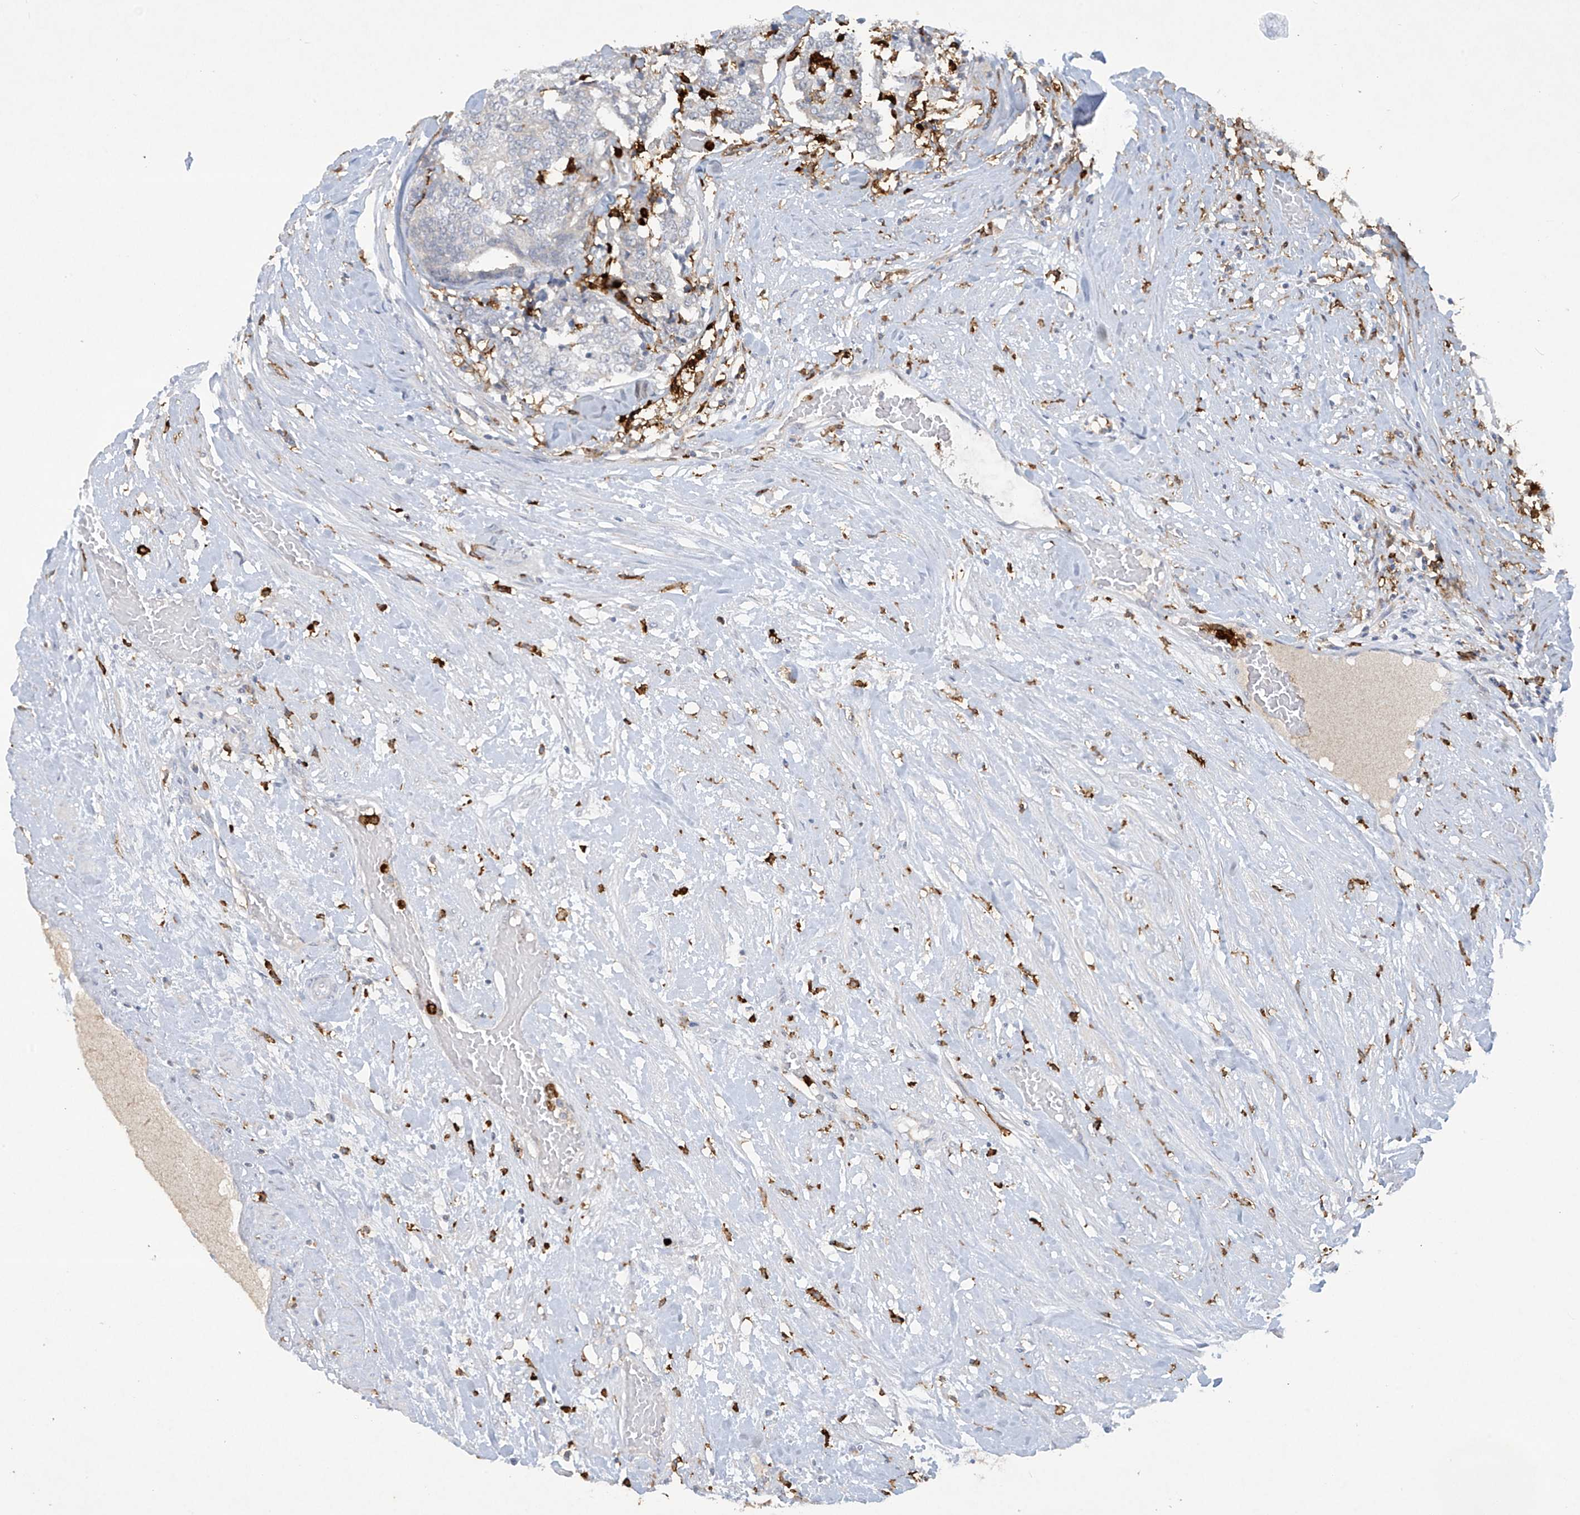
{"staining": {"intensity": "negative", "quantity": "none", "location": "none"}, "tissue": "prostate cancer", "cell_type": "Tumor cells", "image_type": "cancer", "snomed": [{"axis": "morphology", "description": "Normal tissue, NOS"}, {"axis": "morphology", "description": "Adenocarcinoma, High grade"}, {"axis": "topography", "description": "Prostate"}, {"axis": "topography", "description": "Seminal veicle"}], "caption": "An image of human prostate cancer (adenocarcinoma (high-grade)) is negative for staining in tumor cells. (DAB immunohistochemistry (IHC), high magnification).", "gene": "FCGR3A", "patient": {"sex": "male", "age": 55}}